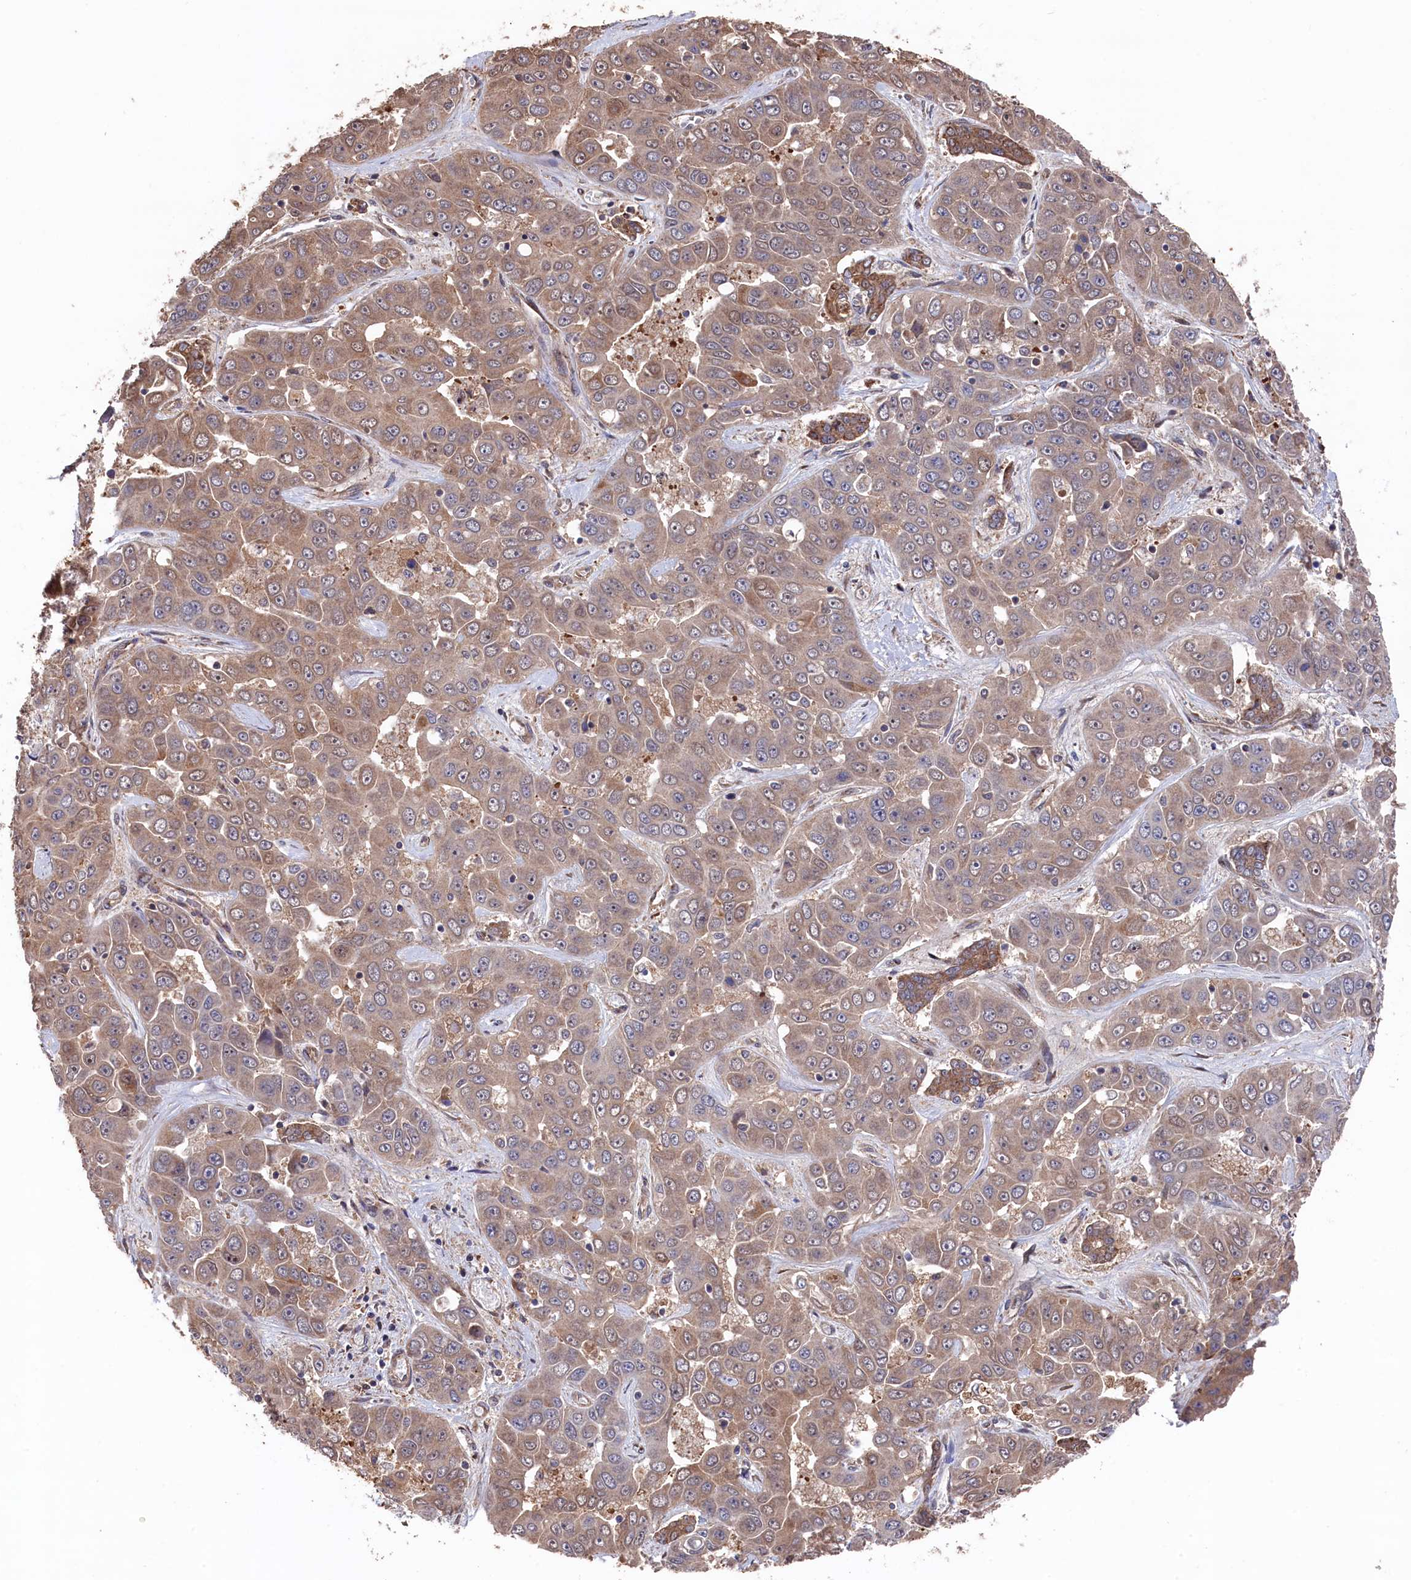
{"staining": {"intensity": "weak", "quantity": ">75%", "location": "cytoplasmic/membranous"}, "tissue": "liver cancer", "cell_type": "Tumor cells", "image_type": "cancer", "snomed": [{"axis": "morphology", "description": "Cholangiocarcinoma"}, {"axis": "topography", "description": "Liver"}], "caption": "Protein positivity by immunohistochemistry demonstrates weak cytoplasmic/membranous positivity in approximately >75% of tumor cells in liver cholangiocarcinoma.", "gene": "SLC12A4", "patient": {"sex": "female", "age": 52}}